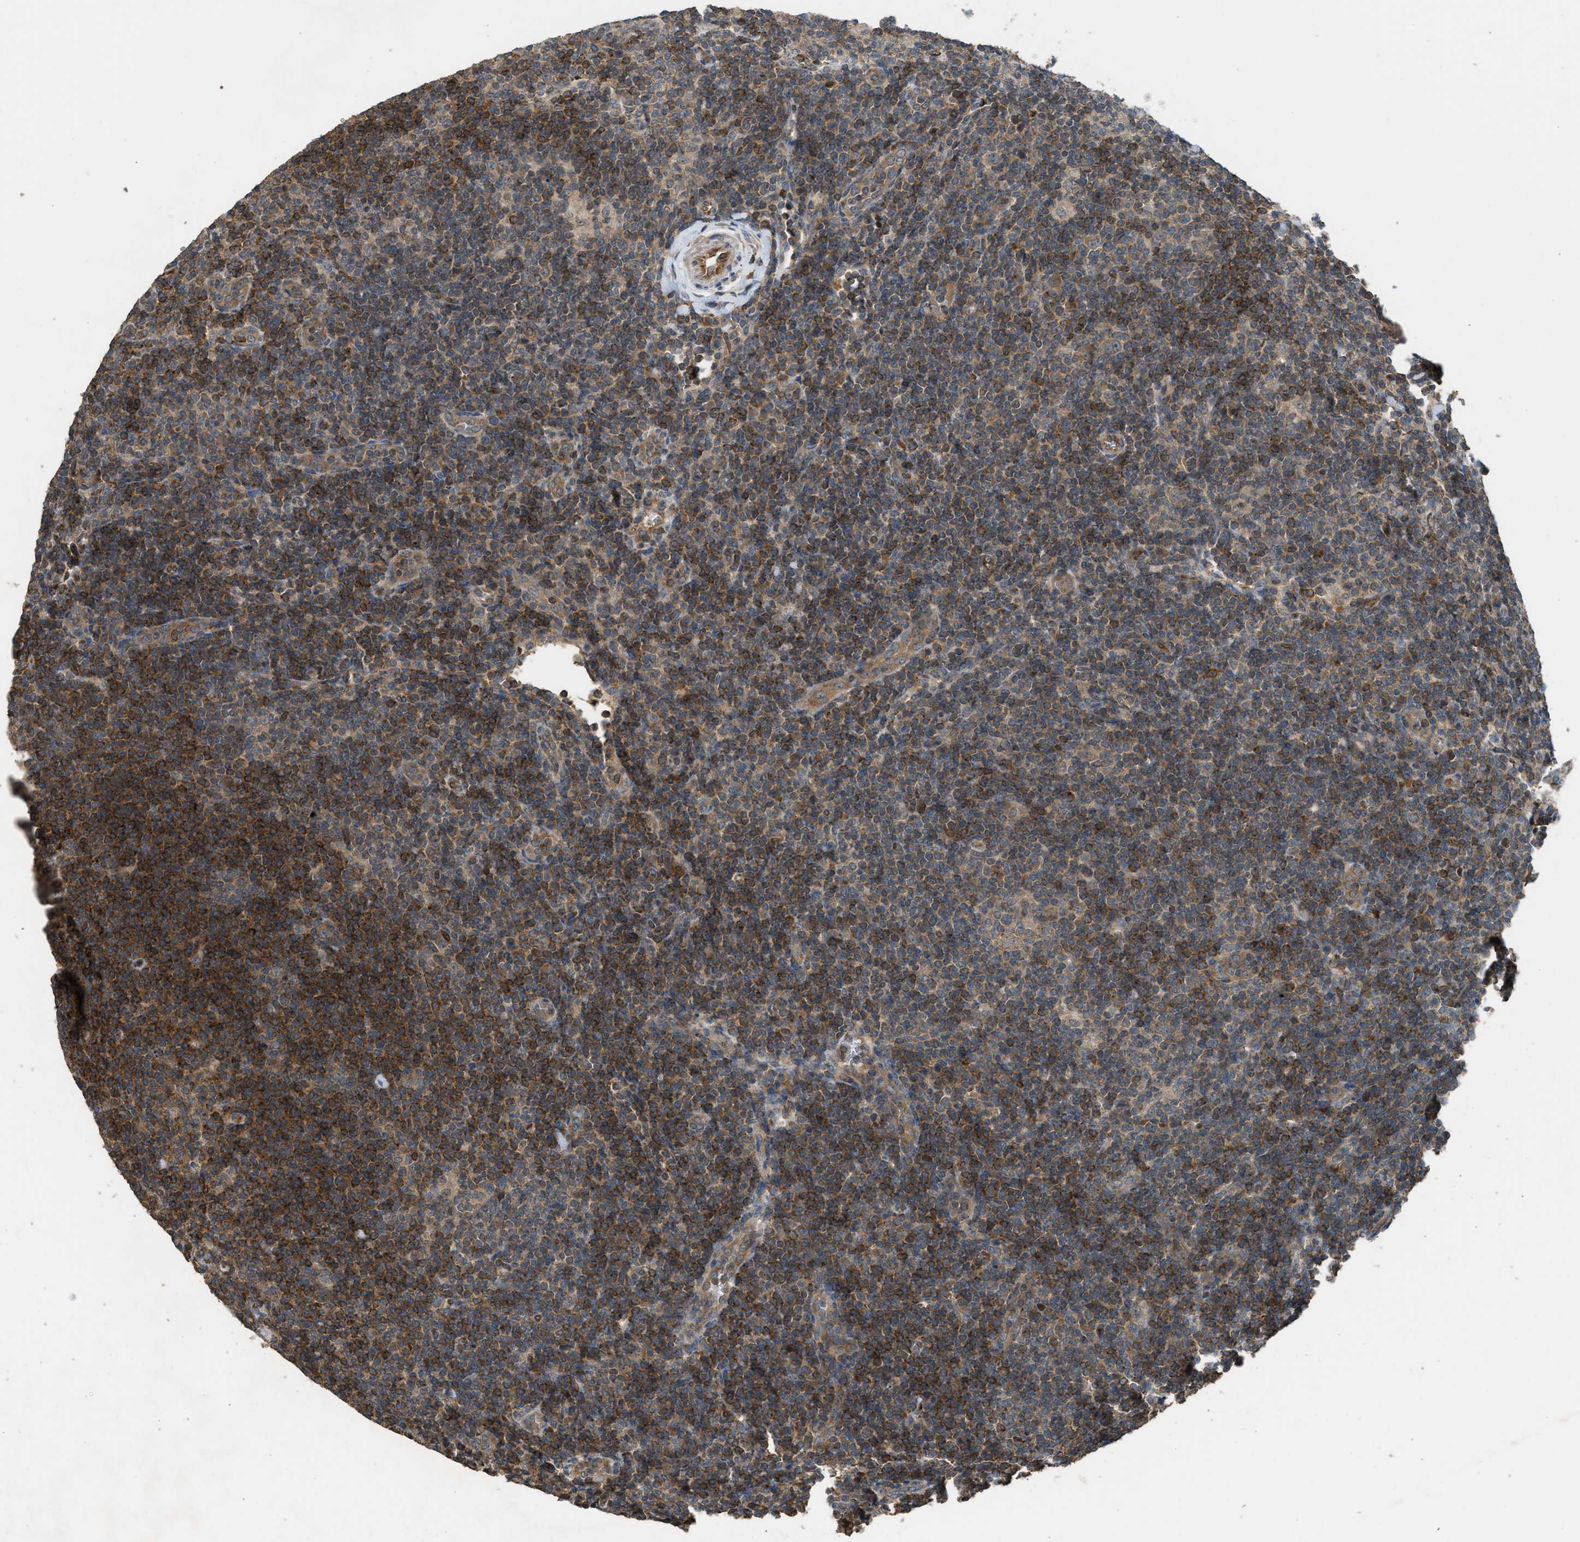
{"staining": {"intensity": "weak", "quantity": ">75%", "location": "cytoplasmic/membranous"}, "tissue": "lymphoma", "cell_type": "Tumor cells", "image_type": "cancer", "snomed": [{"axis": "morphology", "description": "Hodgkin's disease, NOS"}, {"axis": "topography", "description": "Lymph node"}], "caption": "There is low levels of weak cytoplasmic/membranous positivity in tumor cells of Hodgkin's disease, as demonstrated by immunohistochemical staining (brown color).", "gene": "HIP1R", "patient": {"sex": "female", "age": 57}}